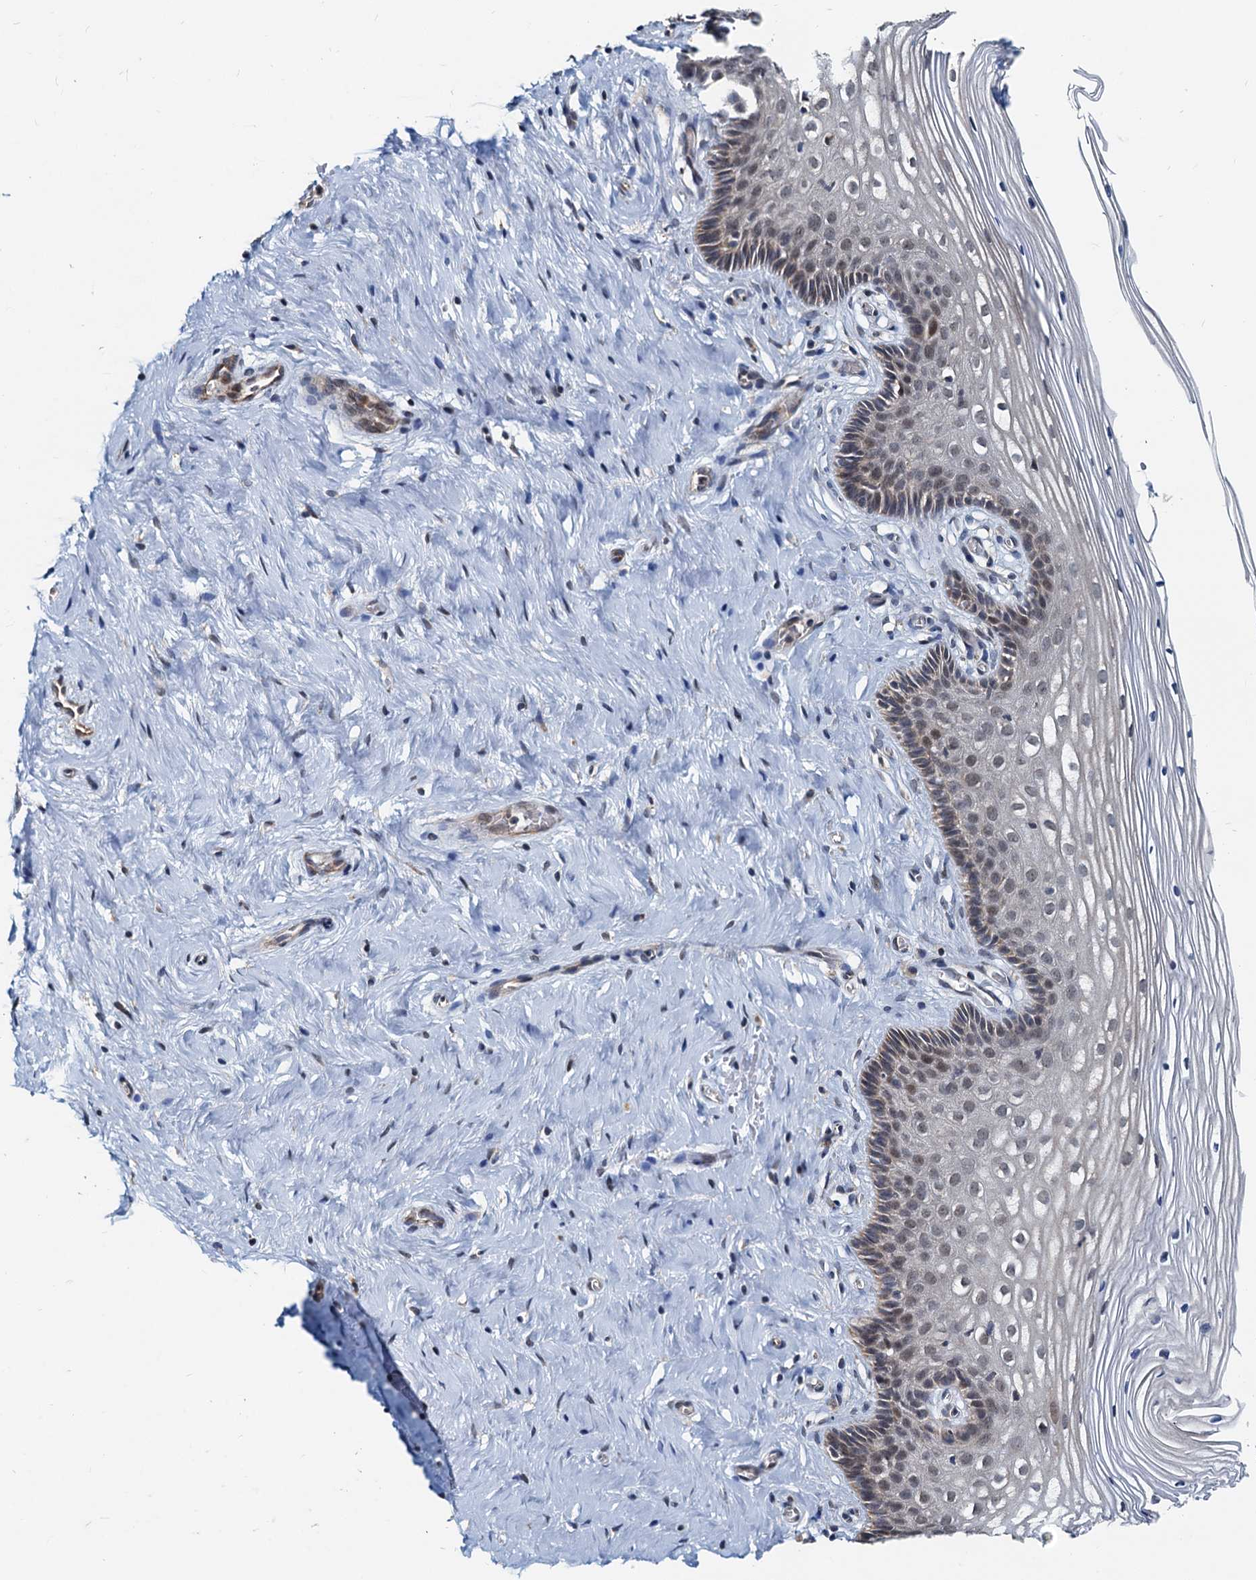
{"staining": {"intensity": "weak", "quantity": "25%-75%", "location": "cytoplasmic/membranous"}, "tissue": "cervix", "cell_type": "Glandular cells", "image_type": "normal", "snomed": [{"axis": "morphology", "description": "Normal tissue, NOS"}, {"axis": "topography", "description": "Cervix"}], "caption": "A high-resolution photomicrograph shows IHC staining of benign cervix, which exhibits weak cytoplasmic/membranous positivity in about 25%-75% of glandular cells.", "gene": "MCMBP", "patient": {"sex": "female", "age": 33}}